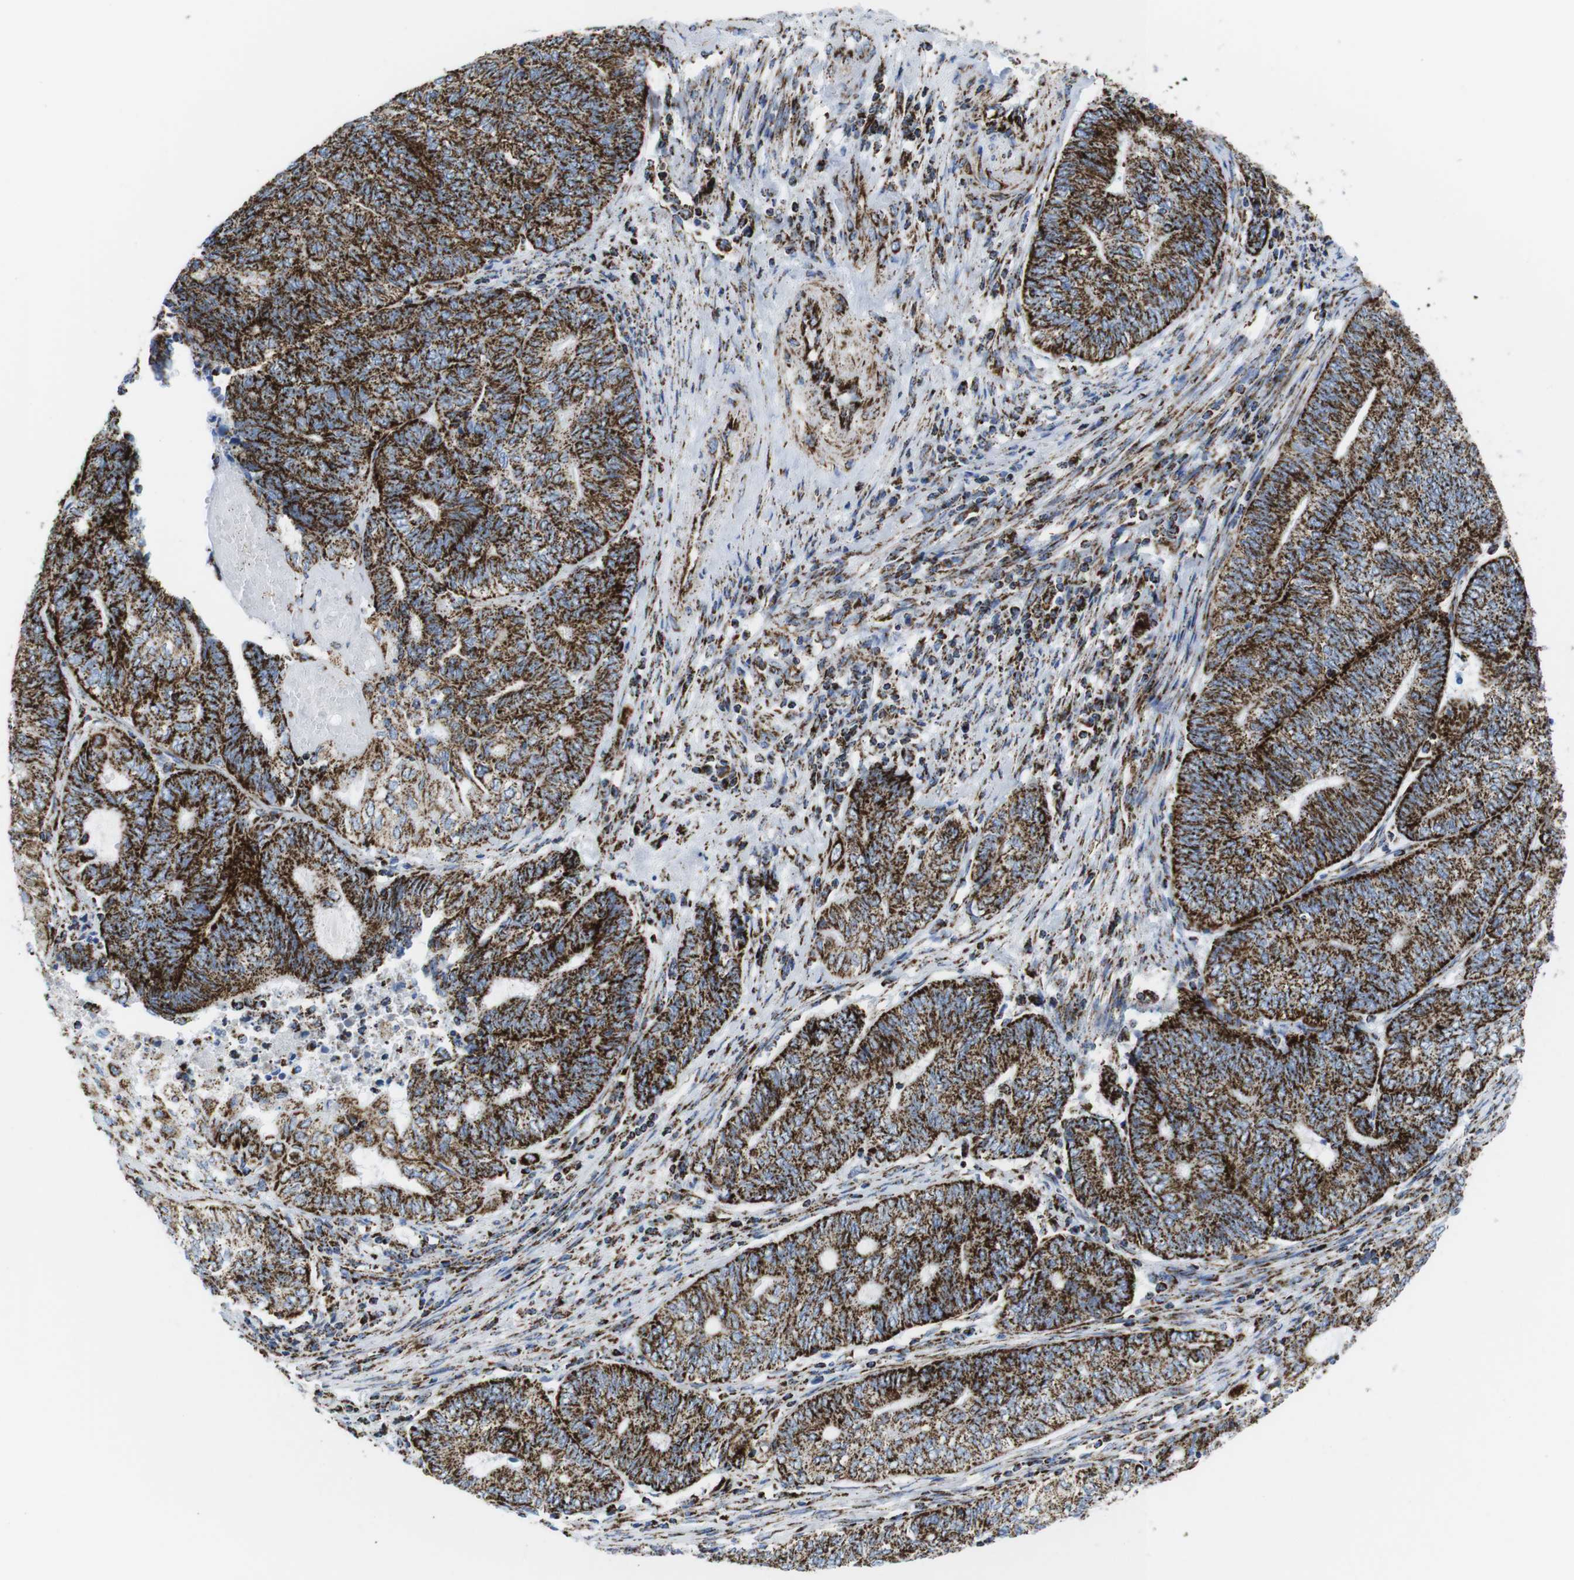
{"staining": {"intensity": "strong", "quantity": ">75%", "location": "cytoplasmic/membranous"}, "tissue": "endometrial cancer", "cell_type": "Tumor cells", "image_type": "cancer", "snomed": [{"axis": "morphology", "description": "Adenocarcinoma, NOS"}, {"axis": "topography", "description": "Uterus"}, {"axis": "topography", "description": "Endometrium"}], "caption": "Immunohistochemistry (IHC) micrograph of neoplastic tissue: human endometrial cancer stained using immunohistochemistry (IHC) exhibits high levels of strong protein expression localized specifically in the cytoplasmic/membranous of tumor cells, appearing as a cytoplasmic/membranous brown color.", "gene": "ATP5PO", "patient": {"sex": "female", "age": 70}}